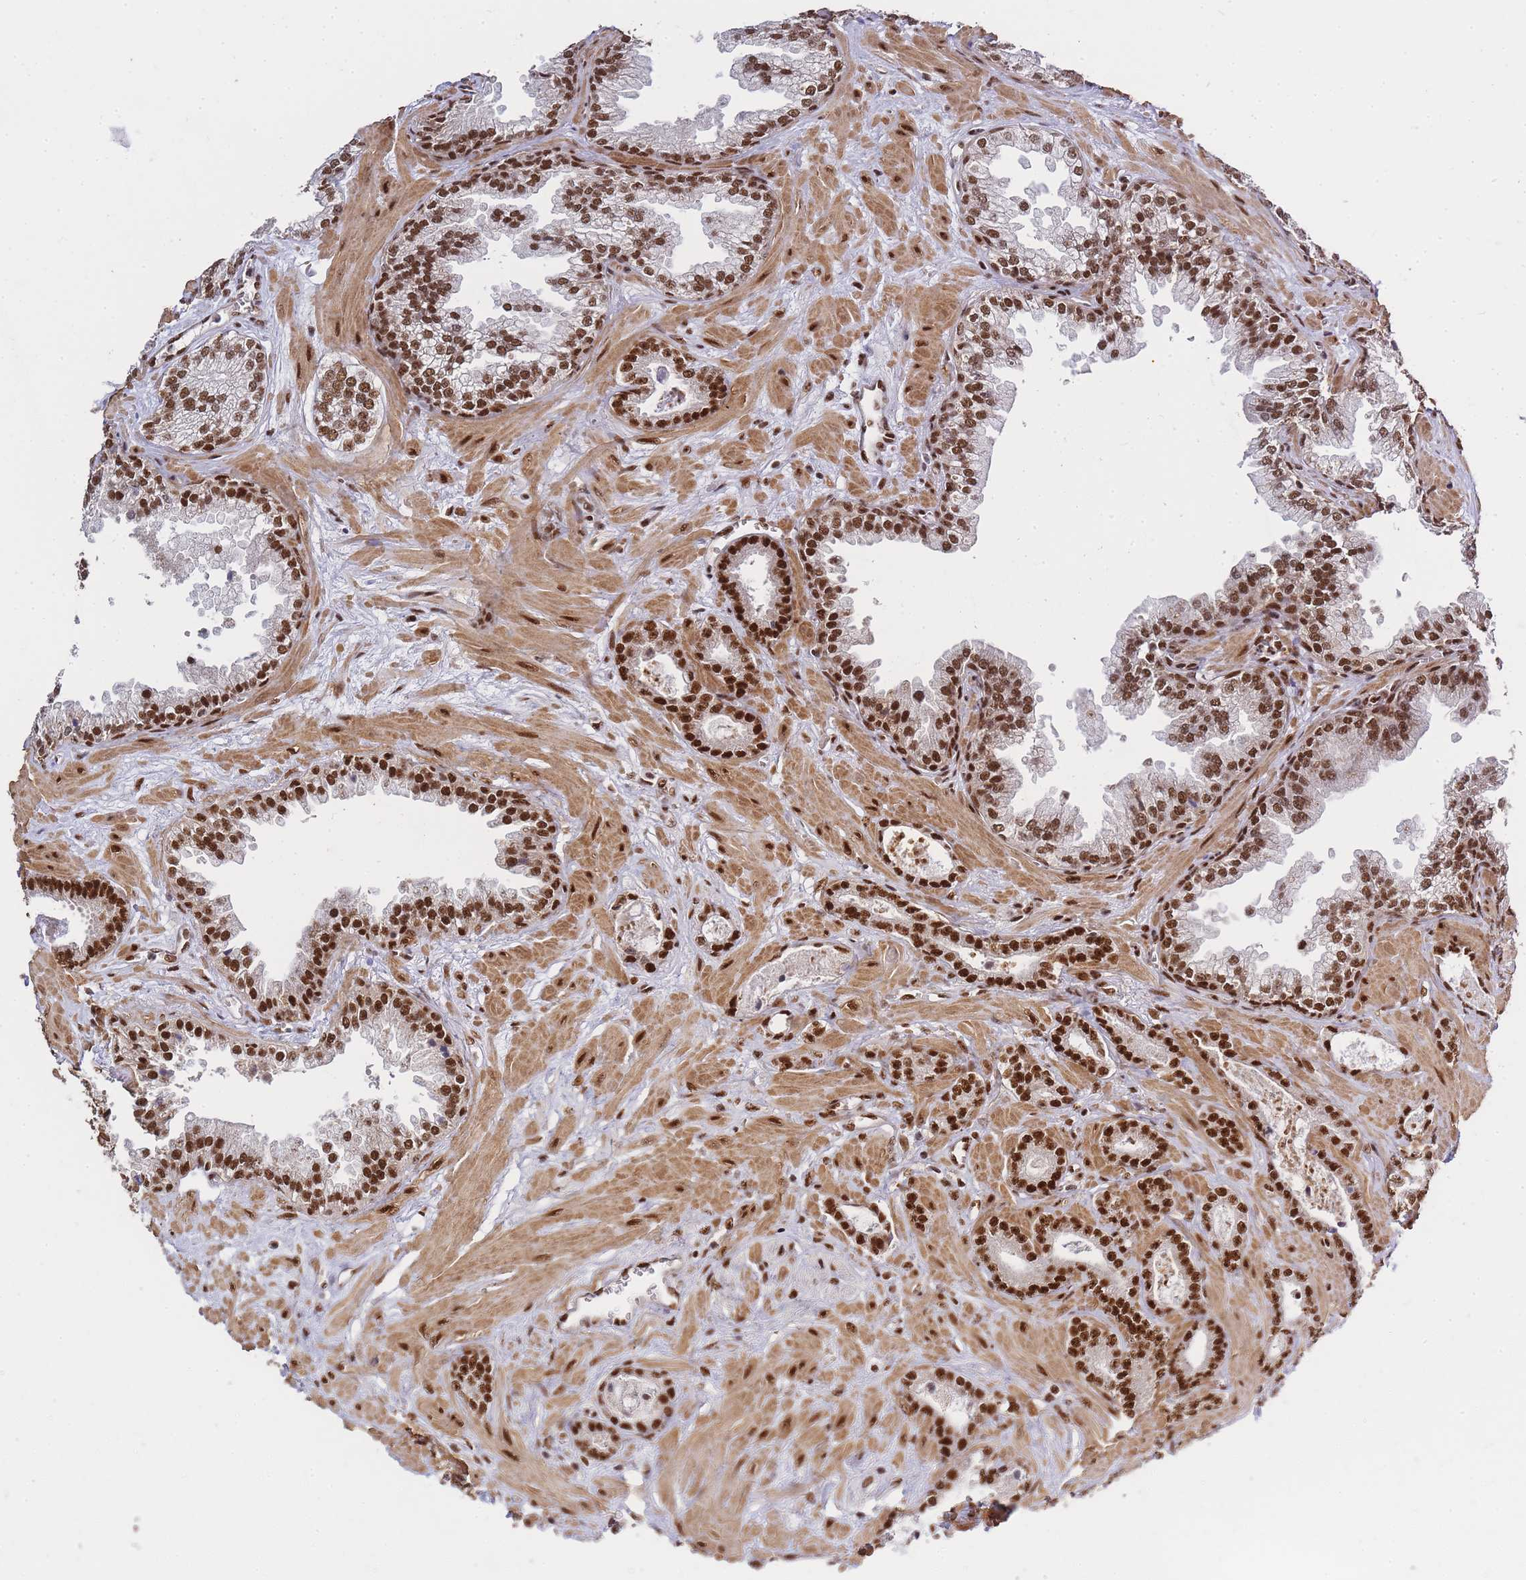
{"staining": {"intensity": "strong", "quantity": ">75%", "location": "nuclear"}, "tissue": "prostate cancer", "cell_type": "Tumor cells", "image_type": "cancer", "snomed": [{"axis": "morphology", "description": "Adenocarcinoma, Low grade"}, {"axis": "topography", "description": "Prostate"}], "caption": "Approximately >75% of tumor cells in human prostate adenocarcinoma (low-grade) reveal strong nuclear protein expression as visualized by brown immunohistochemical staining.", "gene": "PRKDC", "patient": {"sex": "male", "age": 60}}